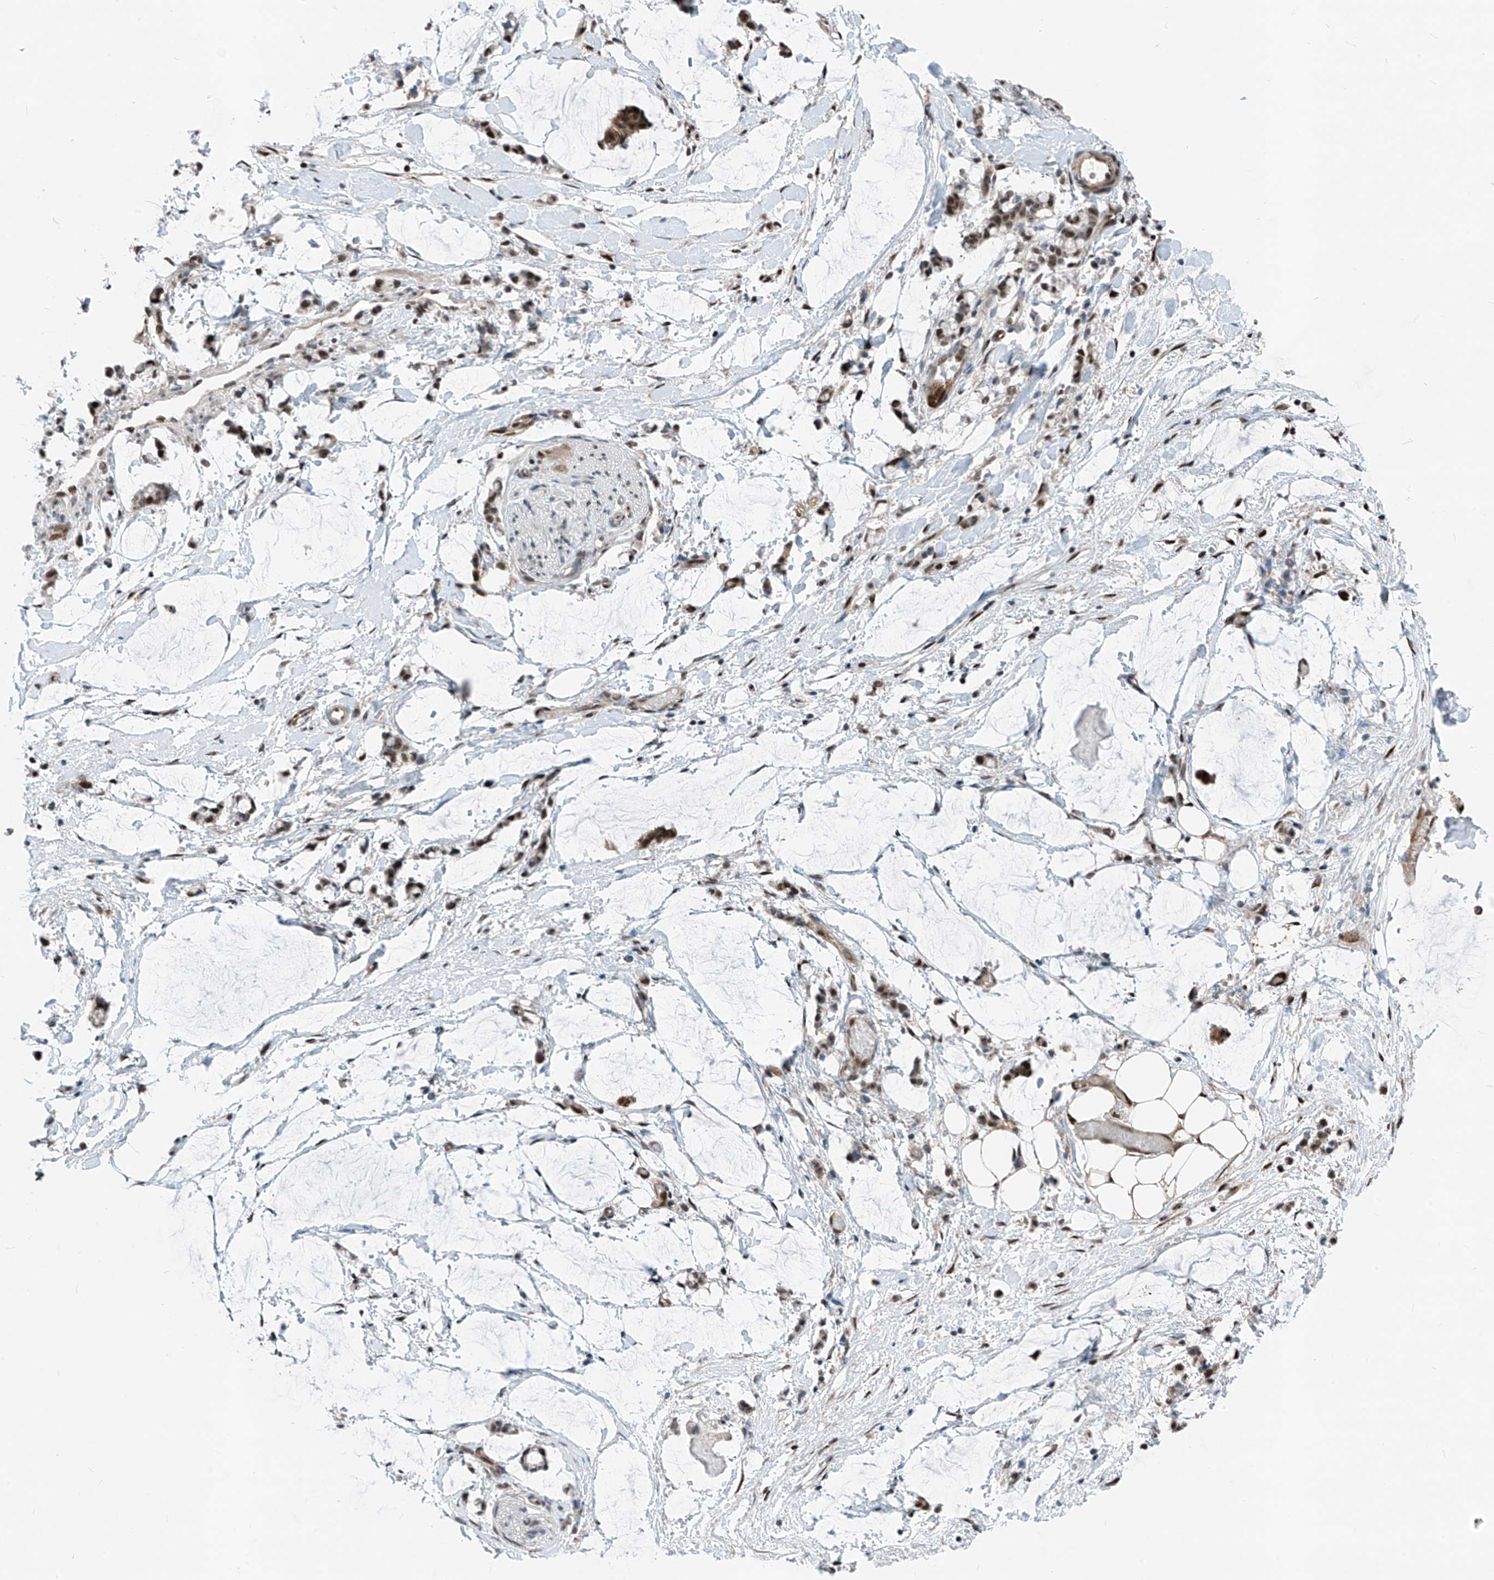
{"staining": {"intensity": "strong", "quantity": ">75%", "location": "cytoplasmic/membranous"}, "tissue": "adipose tissue", "cell_type": "Adipocytes", "image_type": "normal", "snomed": [{"axis": "morphology", "description": "Normal tissue, NOS"}, {"axis": "morphology", "description": "Adenocarcinoma, NOS"}, {"axis": "topography", "description": "Colon"}, {"axis": "topography", "description": "Peripheral nerve tissue"}], "caption": "This photomicrograph exhibits normal adipose tissue stained with immunohistochemistry to label a protein in brown. The cytoplasmic/membranous of adipocytes show strong positivity for the protein. Nuclei are counter-stained blue.", "gene": "RBP7", "patient": {"sex": "male", "age": 14}}